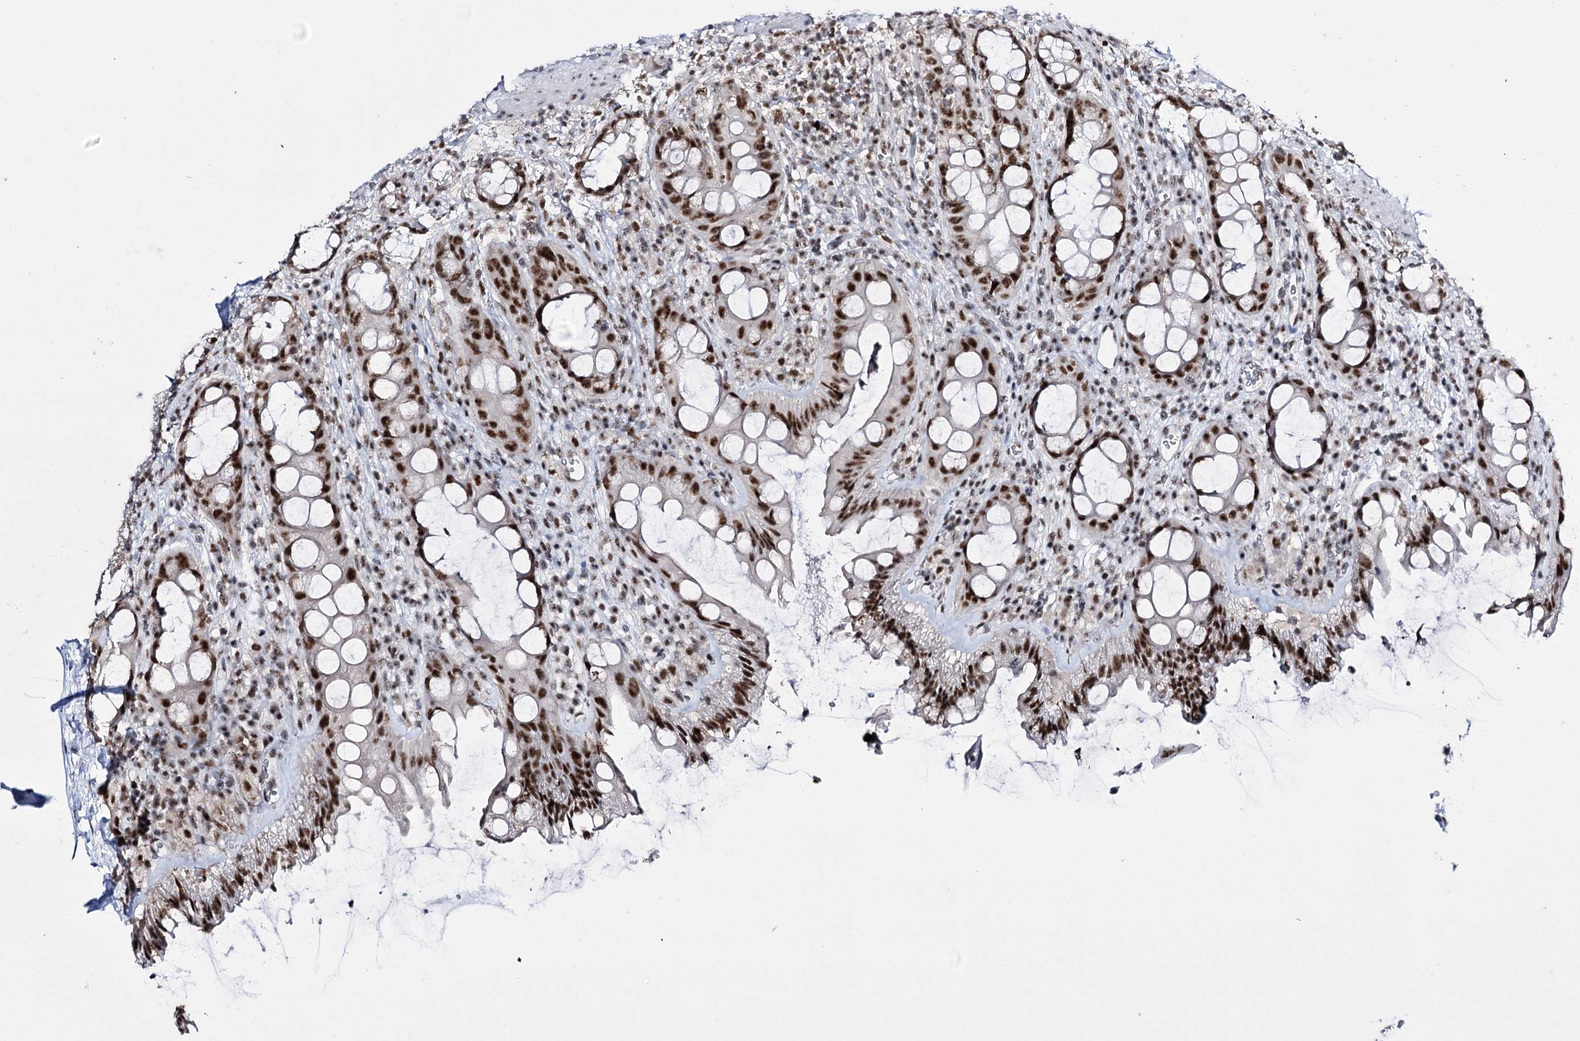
{"staining": {"intensity": "strong", "quantity": ">75%", "location": "nuclear"}, "tissue": "rectum", "cell_type": "Glandular cells", "image_type": "normal", "snomed": [{"axis": "morphology", "description": "Normal tissue, NOS"}, {"axis": "topography", "description": "Rectum"}], "caption": "This is a histology image of immunohistochemistry (IHC) staining of normal rectum, which shows strong positivity in the nuclear of glandular cells.", "gene": "PRPF40A", "patient": {"sex": "female", "age": 57}}